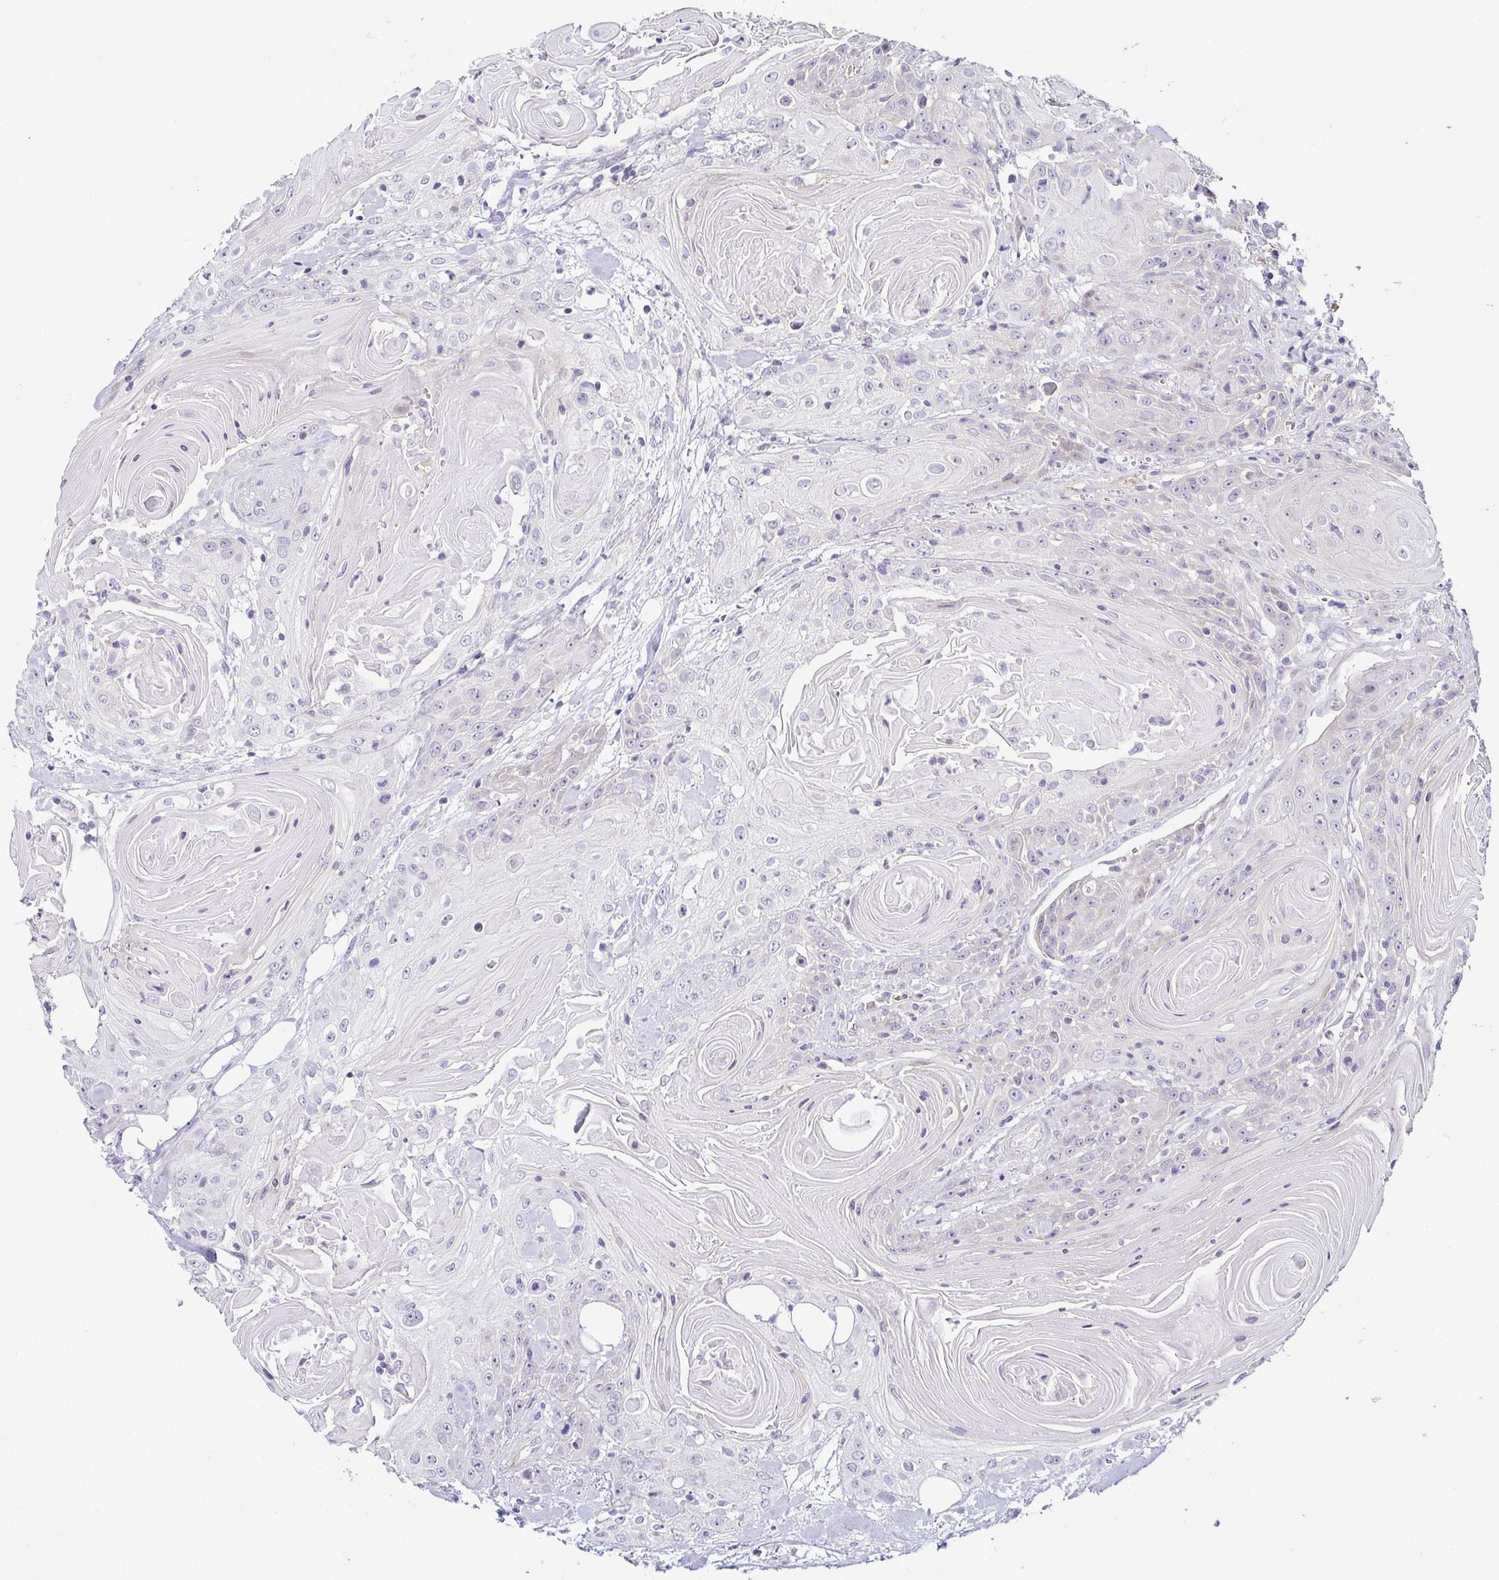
{"staining": {"intensity": "negative", "quantity": "none", "location": "none"}, "tissue": "head and neck cancer", "cell_type": "Tumor cells", "image_type": "cancer", "snomed": [{"axis": "morphology", "description": "Squamous cell carcinoma, NOS"}, {"axis": "topography", "description": "Head-Neck"}], "caption": "The immunohistochemistry micrograph has no significant positivity in tumor cells of head and neck cancer (squamous cell carcinoma) tissue. (Stains: DAB immunohistochemistry with hematoxylin counter stain, Microscopy: brightfield microscopy at high magnification).", "gene": "FAM162B", "patient": {"sex": "female", "age": 84}}